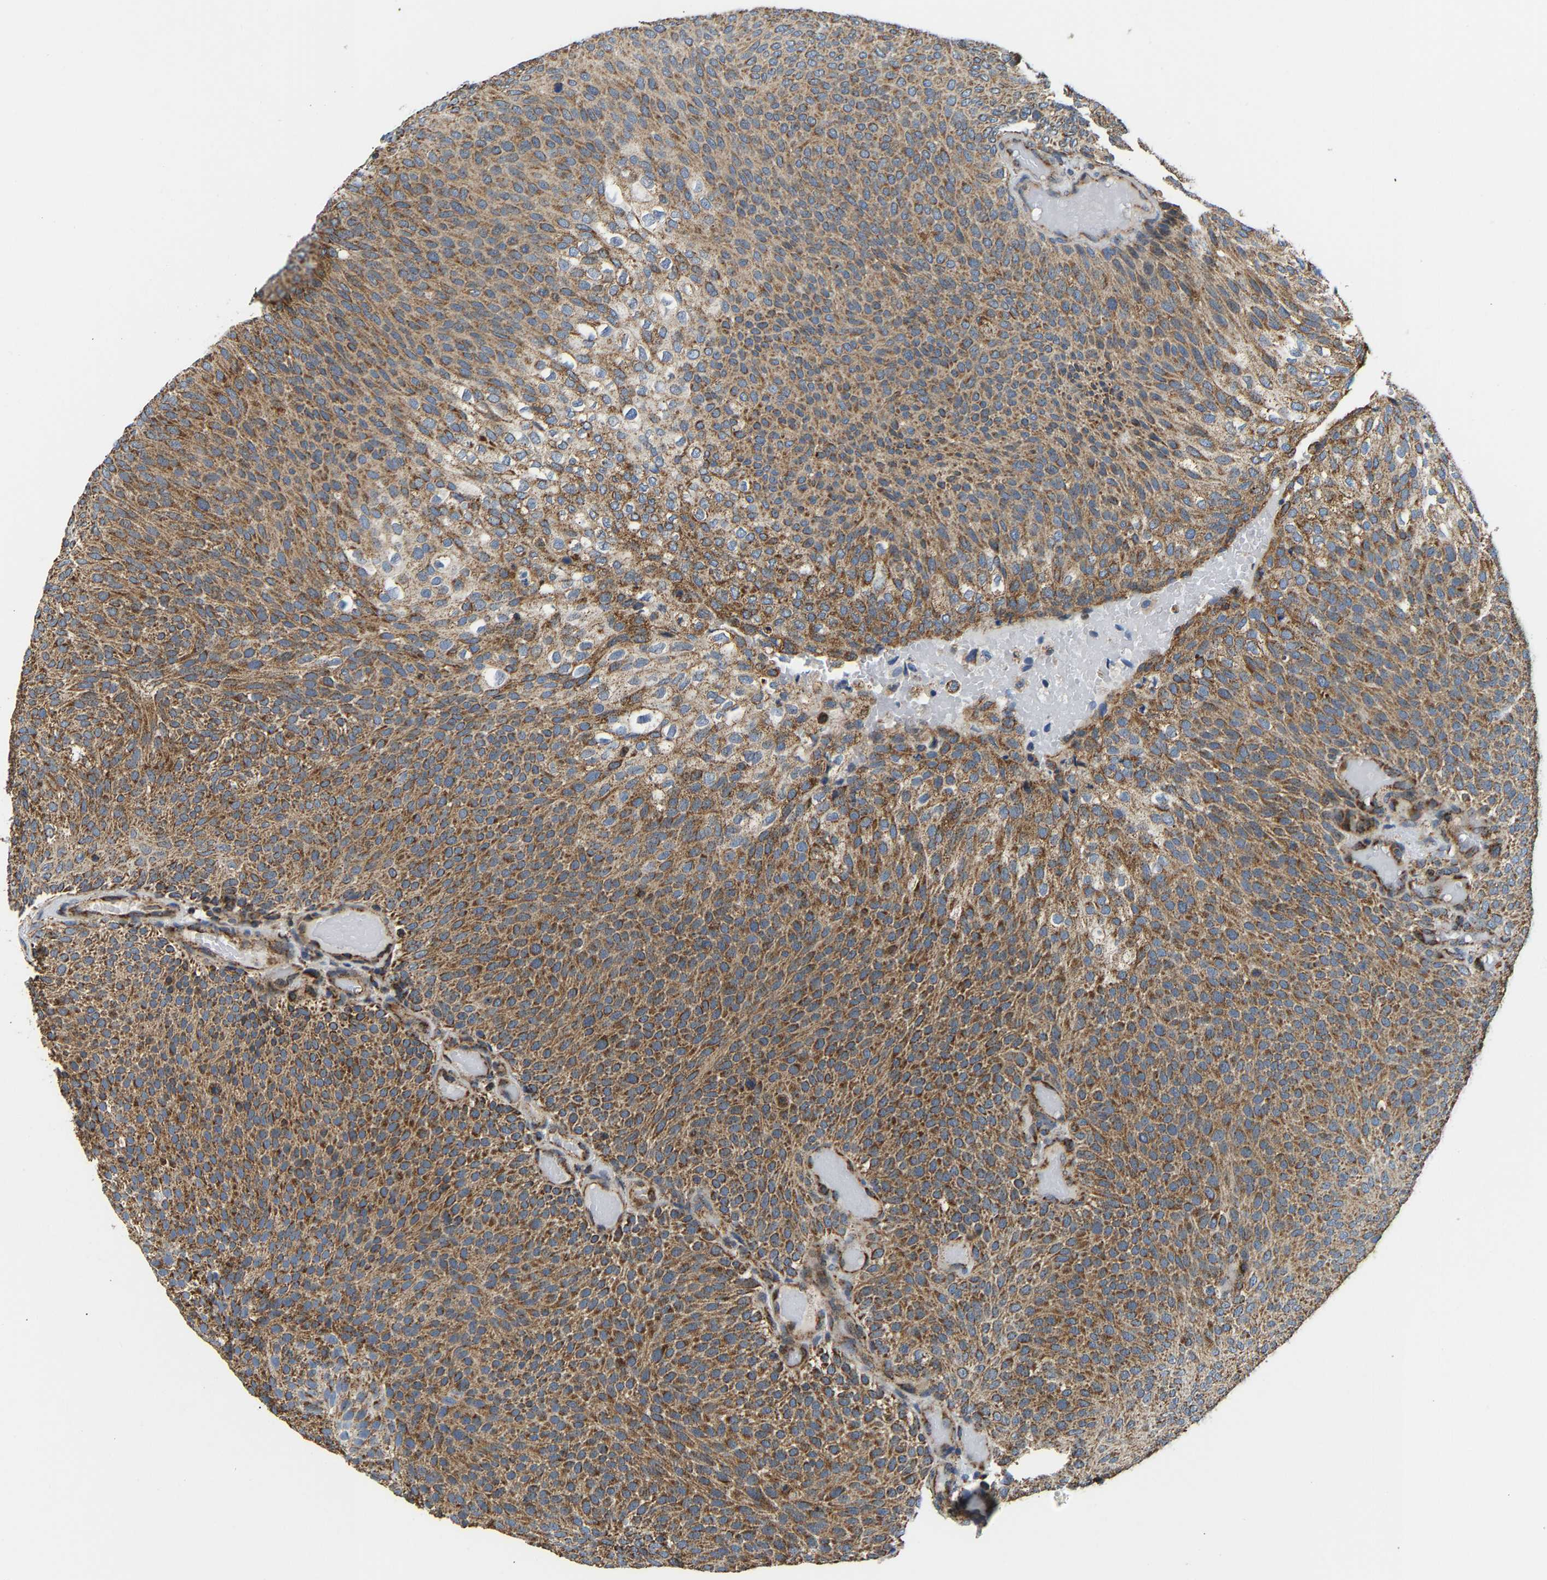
{"staining": {"intensity": "moderate", "quantity": ">75%", "location": "cytoplasmic/membranous"}, "tissue": "urothelial cancer", "cell_type": "Tumor cells", "image_type": "cancer", "snomed": [{"axis": "morphology", "description": "Urothelial carcinoma, Low grade"}, {"axis": "topography", "description": "Urinary bladder"}], "caption": "An IHC image of tumor tissue is shown. Protein staining in brown labels moderate cytoplasmic/membranous positivity in urothelial cancer within tumor cells.", "gene": "GIMAP7", "patient": {"sex": "male", "age": 78}}